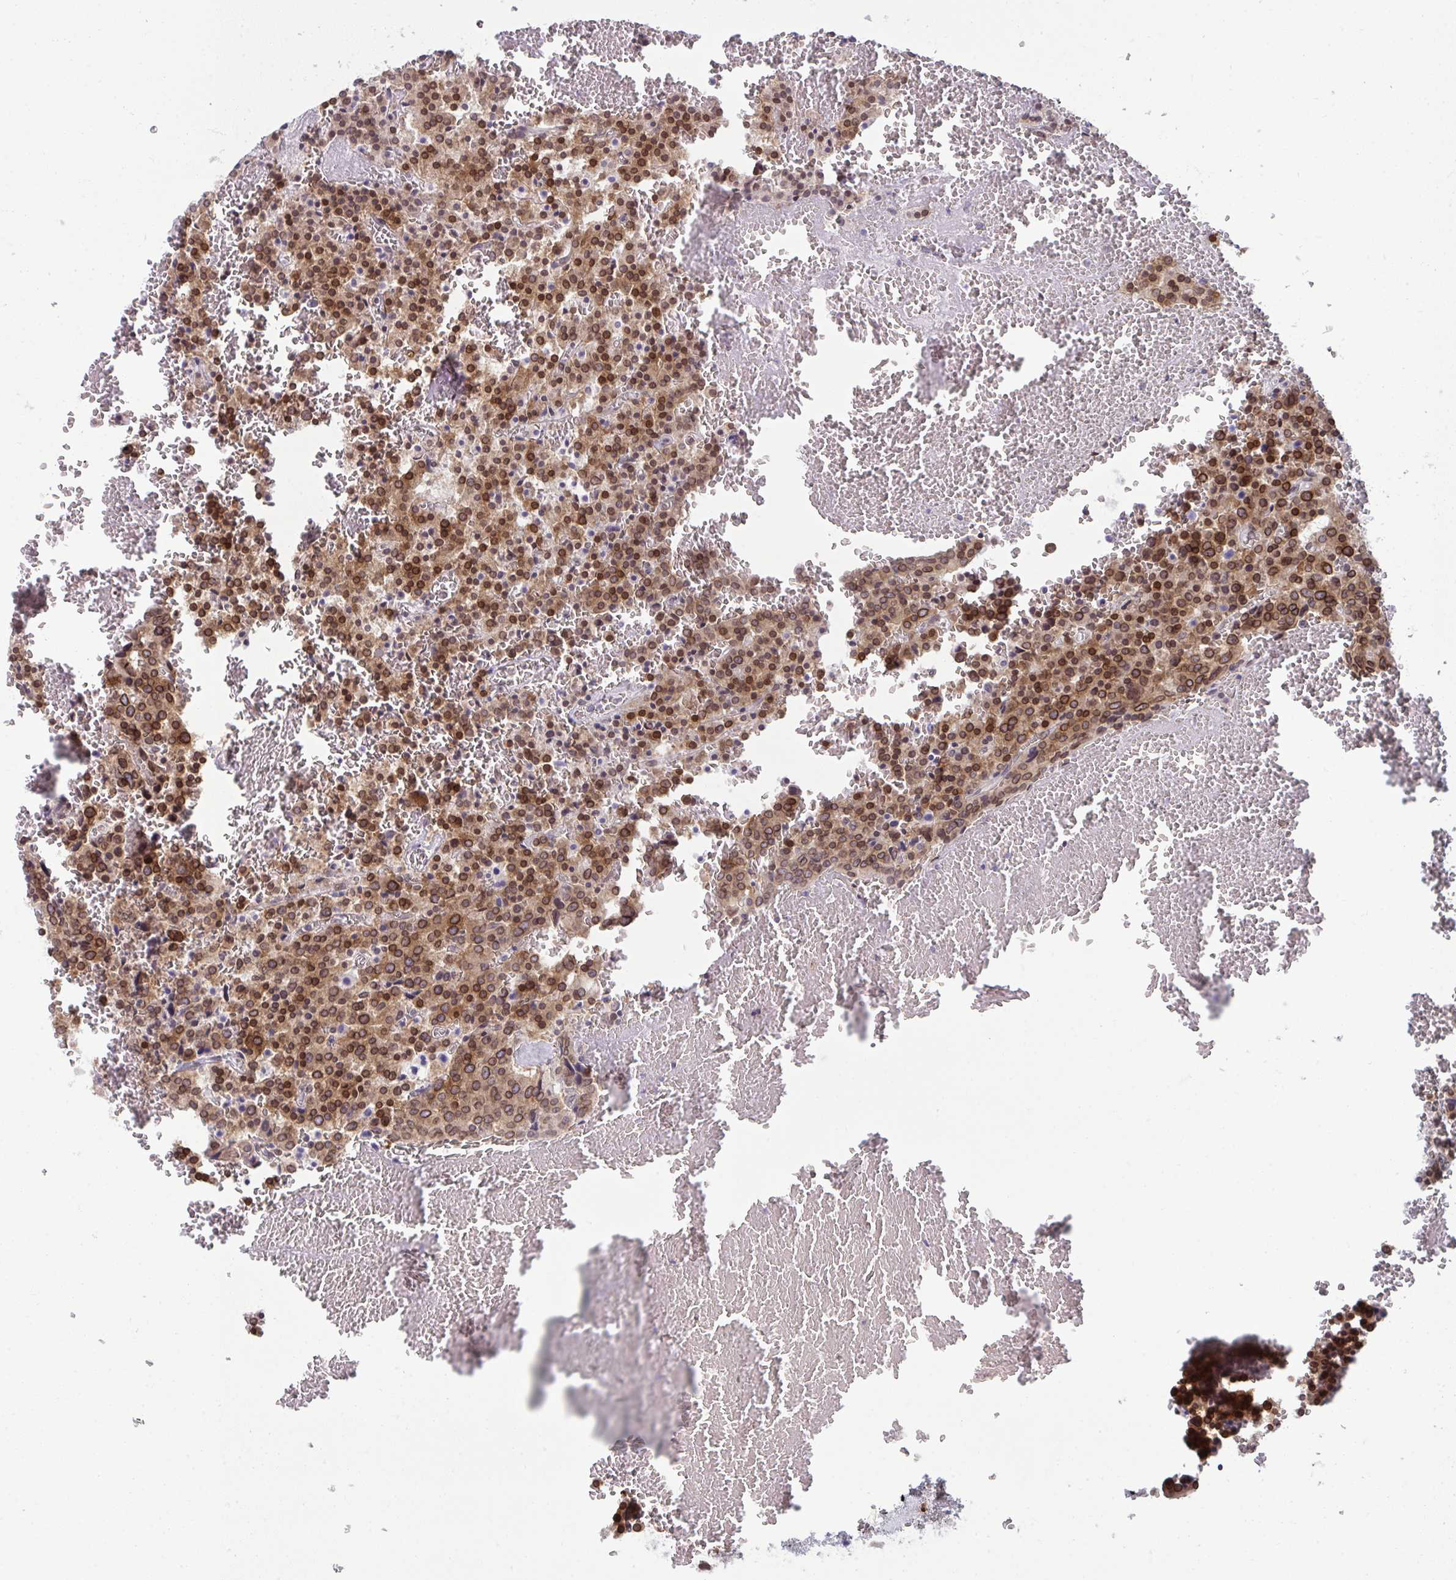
{"staining": {"intensity": "moderate", "quantity": ">75%", "location": "cytoplasmic/membranous,nuclear"}, "tissue": "carcinoid", "cell_type": "Tumor cells", "image_type": "cancer", "snomed": [{"axis": "morphology", "description": "Carcinoid, malignant, NOS"}, {"axis": "topography", "description": "Lung"}], "caption": "Tumor cells display medium levels of moderate cytoplasmic/membranous and nuclear expression in about >75% of cells in malignant carcinoid.", "gene": "RANBP2", "patient": {"sex": "male", "age": 70}}